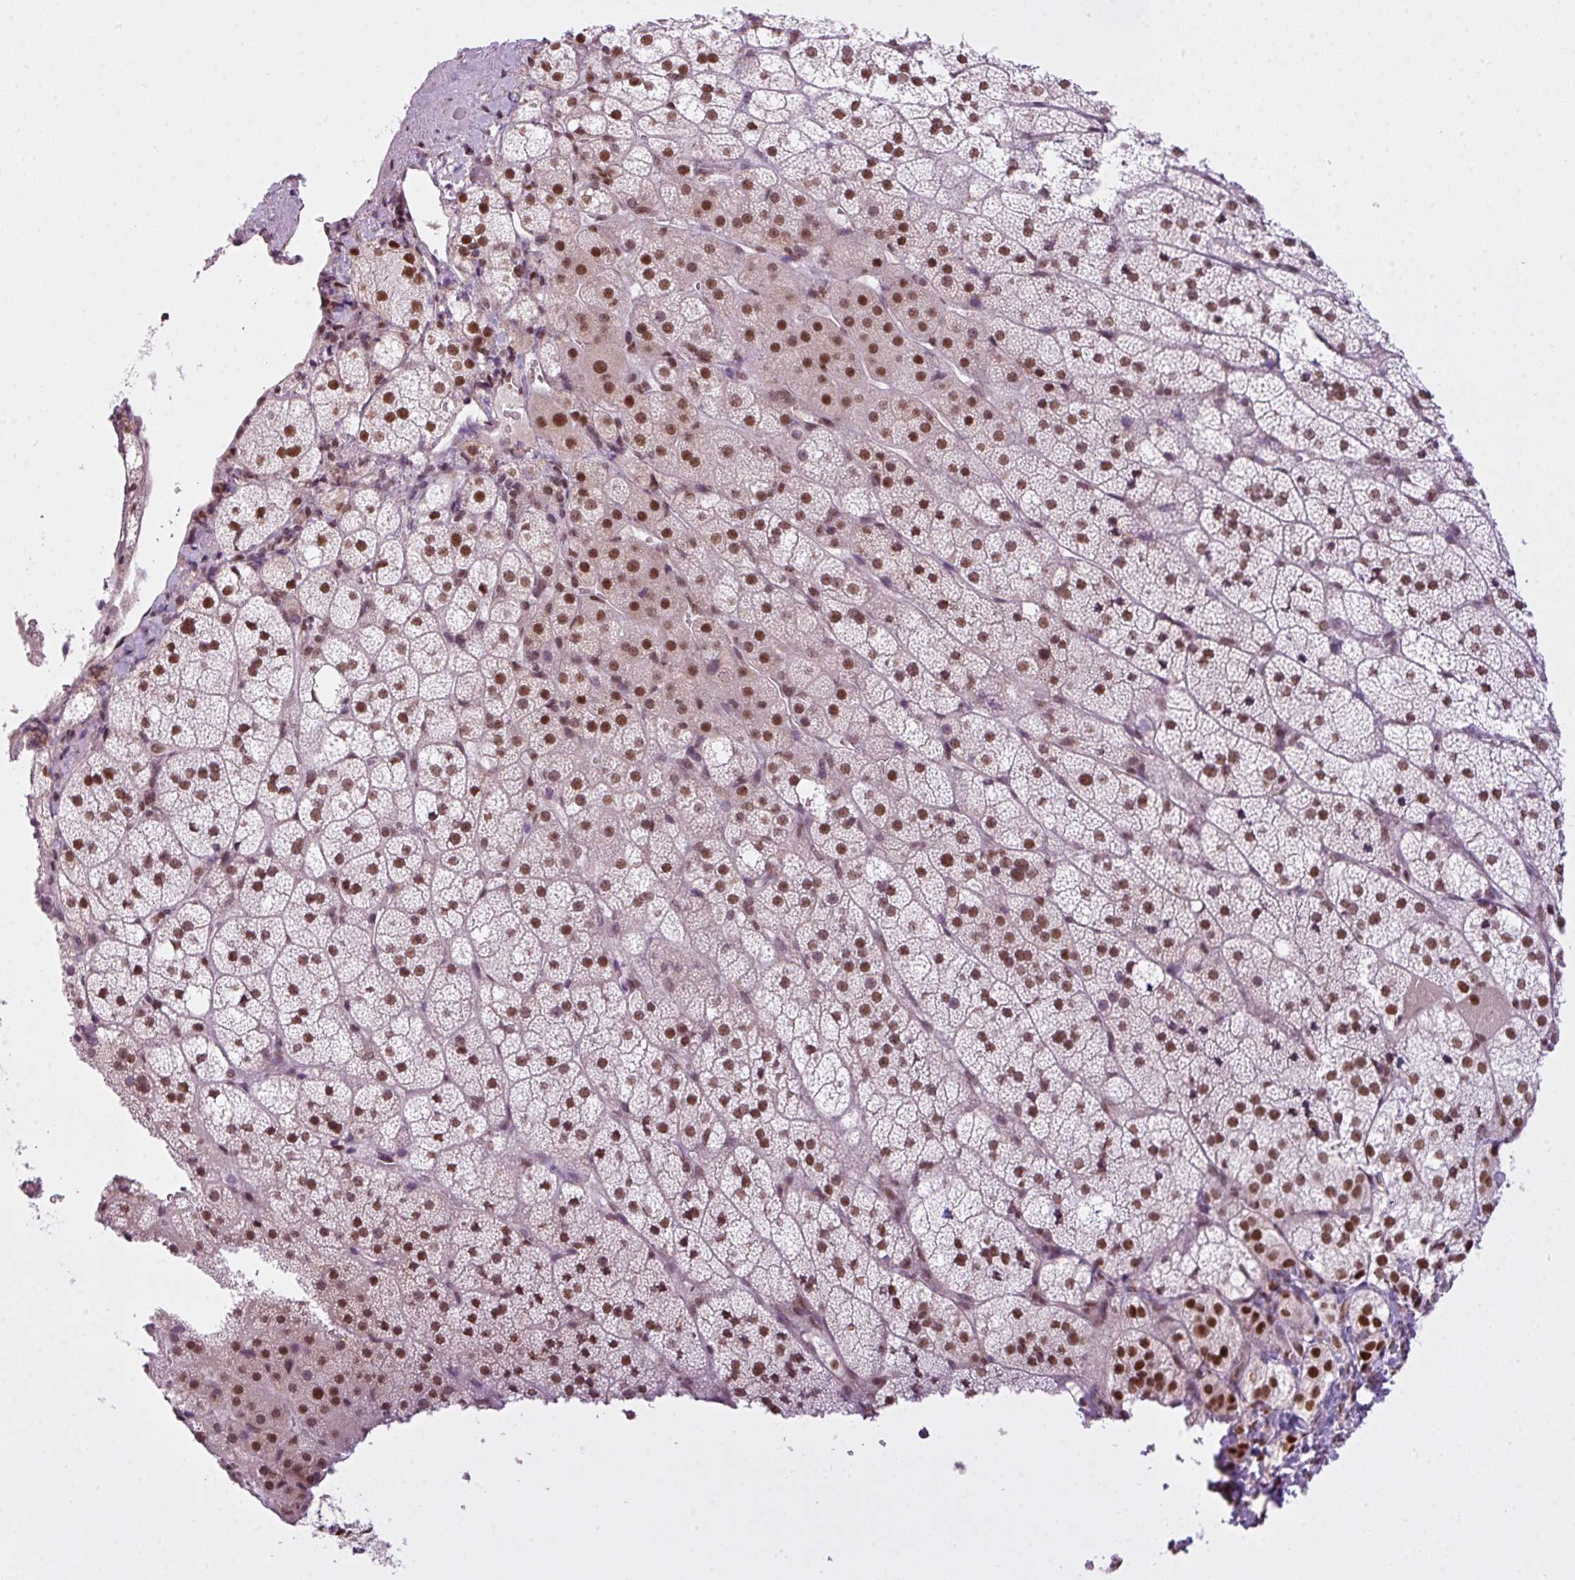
{"staining": {"intensity": "moderate", "quantity": ">75%", "location": "nuclear"}, "tissue": "adrenal gland", "cell_type": "Glandular cells", "image_type": "normal", "snomed": [{"axis": "morphology", "description": "Normal tissue, NOS"}, {"axis": "topography", "description": "Adrenal gland"}], "caption": "Protein analysis of unremarkable adrenal gland reveals moderate nuclear expression in approximately >75% of glandular cells. The staining was performed using DAB (3,3'-diaminobenzidine) to visualize the protein expression in brown, while the nuclei were stained in blue with hematoxylin (Magnification: 20x).", "gene": "ARL6IP4", "patient": {"sex": "male", "age": 53}}